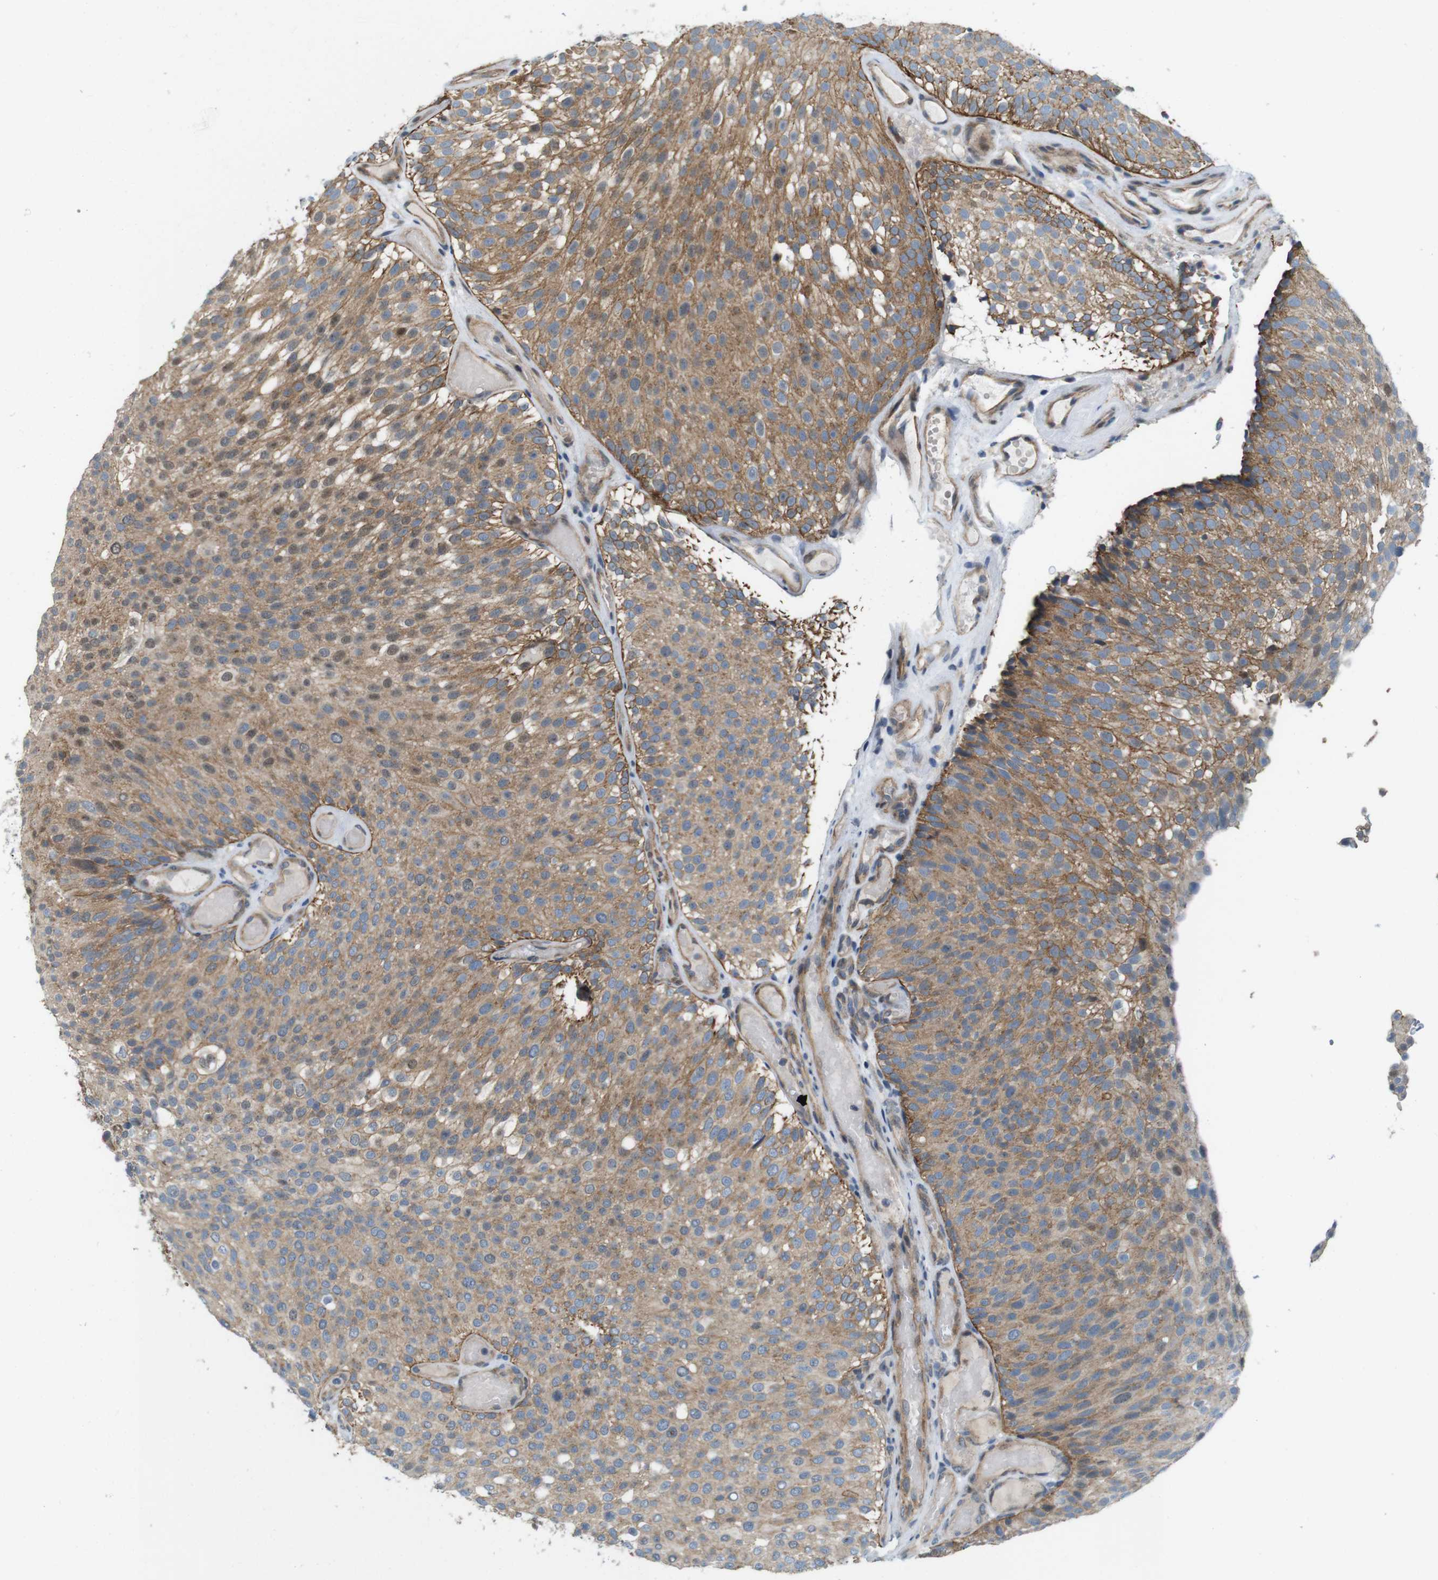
{"staining": {"intensity": "moderate", "quantity": ">75%", "location": "cytoplasmic/membranous,nuclear"}, "tissue": "urothelial cancer", "cell_type": "Tumor cells", "image_type": "cancer", "snomed": [{"axis": "morphology", "description": "Urothelial carcinoma, Low grade"}, {"axis": "topography", "description": "Urinary bladder"}], "caption": "This histopathology image exhibits immunohistochemistry (IHC) staining of human urothelial carcinoma (low-grade), with medium moderate cytoplasmic/membranous and nuclear expression in approximately >75% of tumor cells.", "gene": "SKI", "patient": {"sex": "male", "age": 78}}